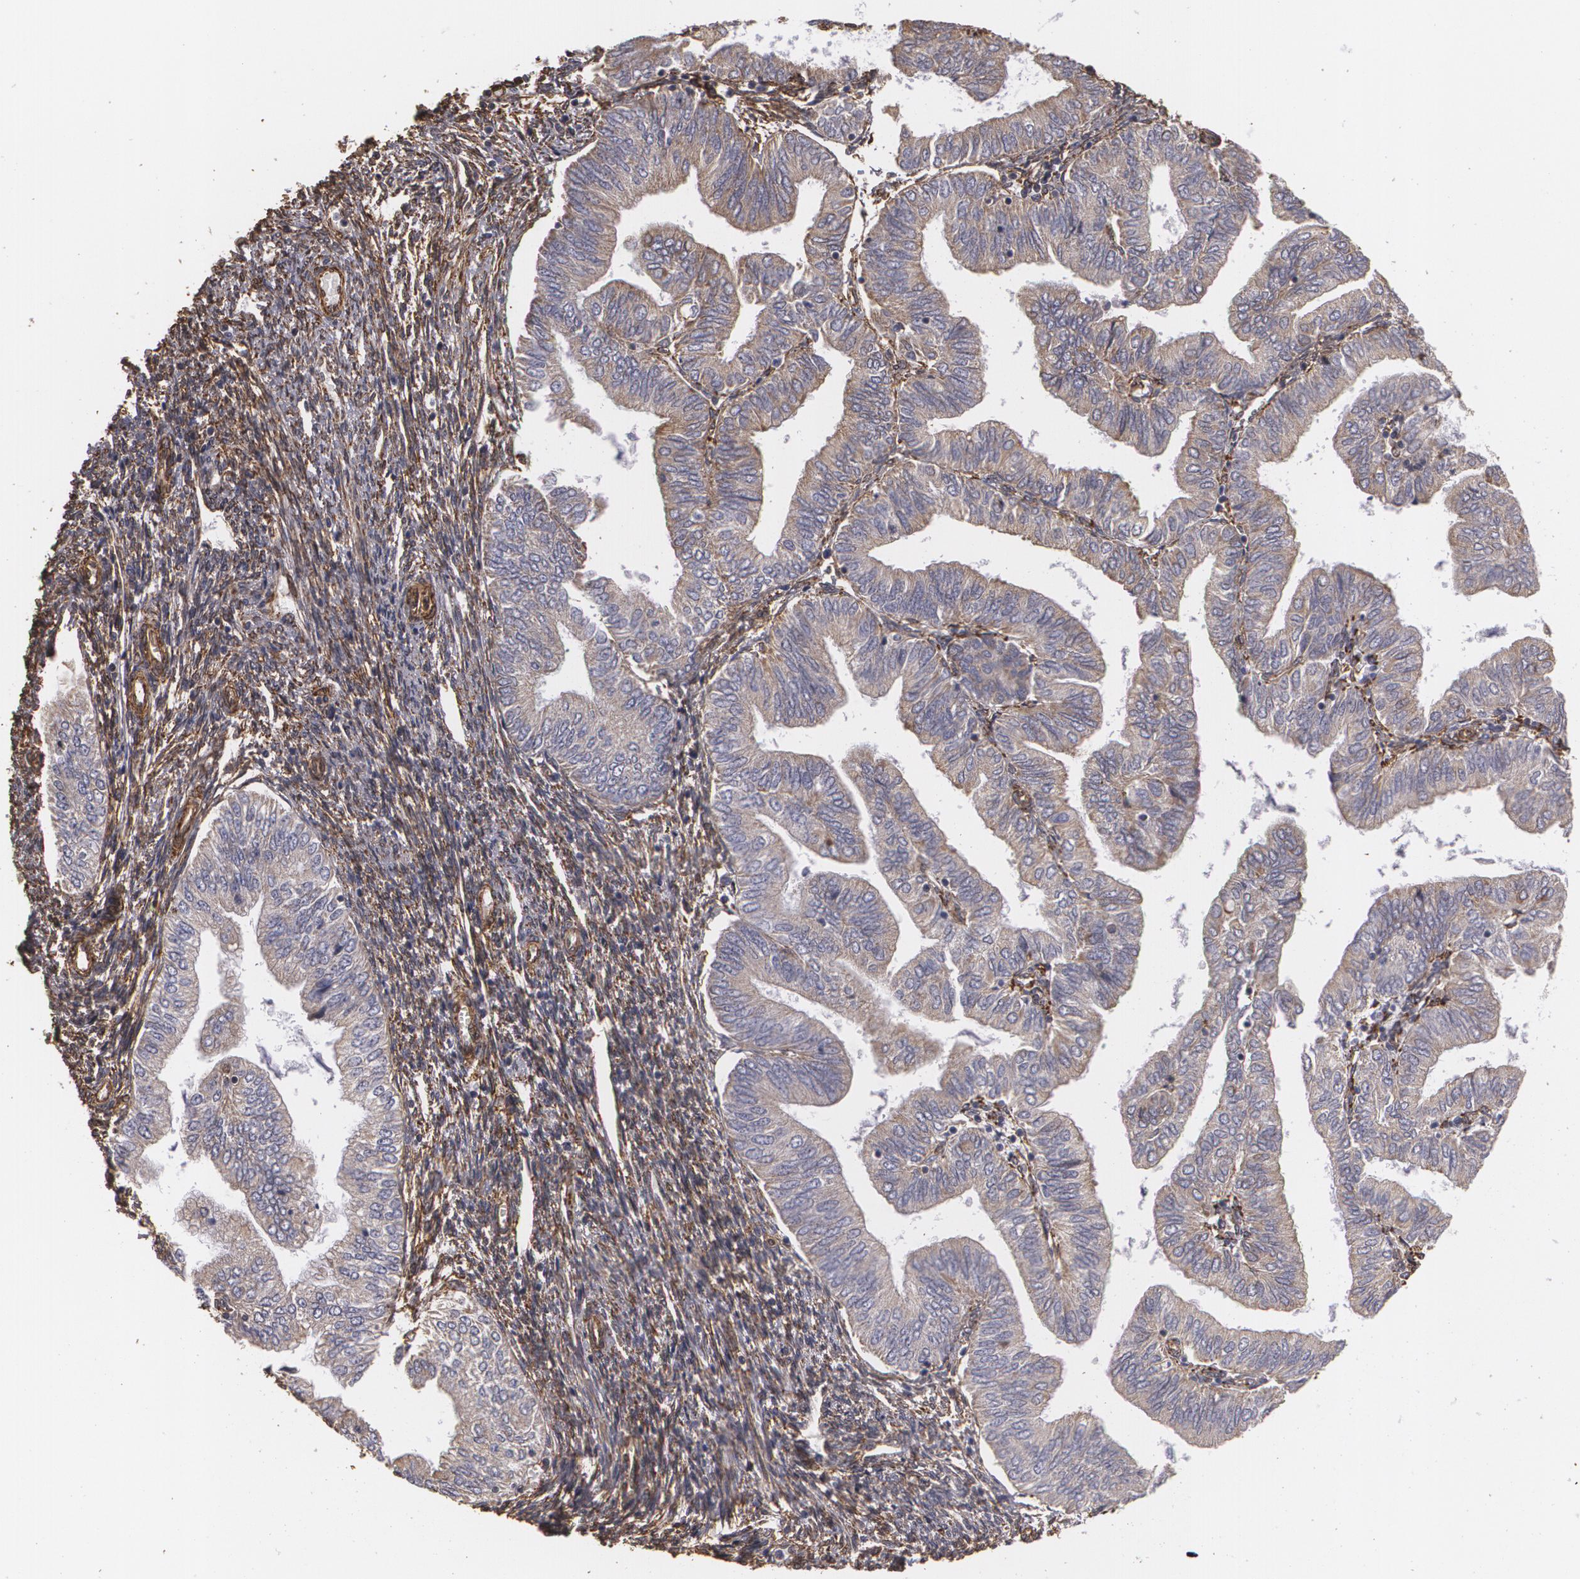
{"staining": {"intensity": "weak", "quantity": ">75%", "location": "cytoplasmic/membranous"}, "tissue": "endometrial cancer", "cell_type": "Tumor cells", "image_type": "cancer", "snomed": [{"axis": "morphology", "description": "Adenocarcinoma, NOS"}, {"axis": "topography", "description": "Endometrium"}], "caption": "A low amount of weak cytoplasmic/membranous positivity is present in about >75% of tumor cells in endometrial adenocarcinoma tissue.", "gene": "CYB5R3", "patient": {"sex": "female", "age": 51}}